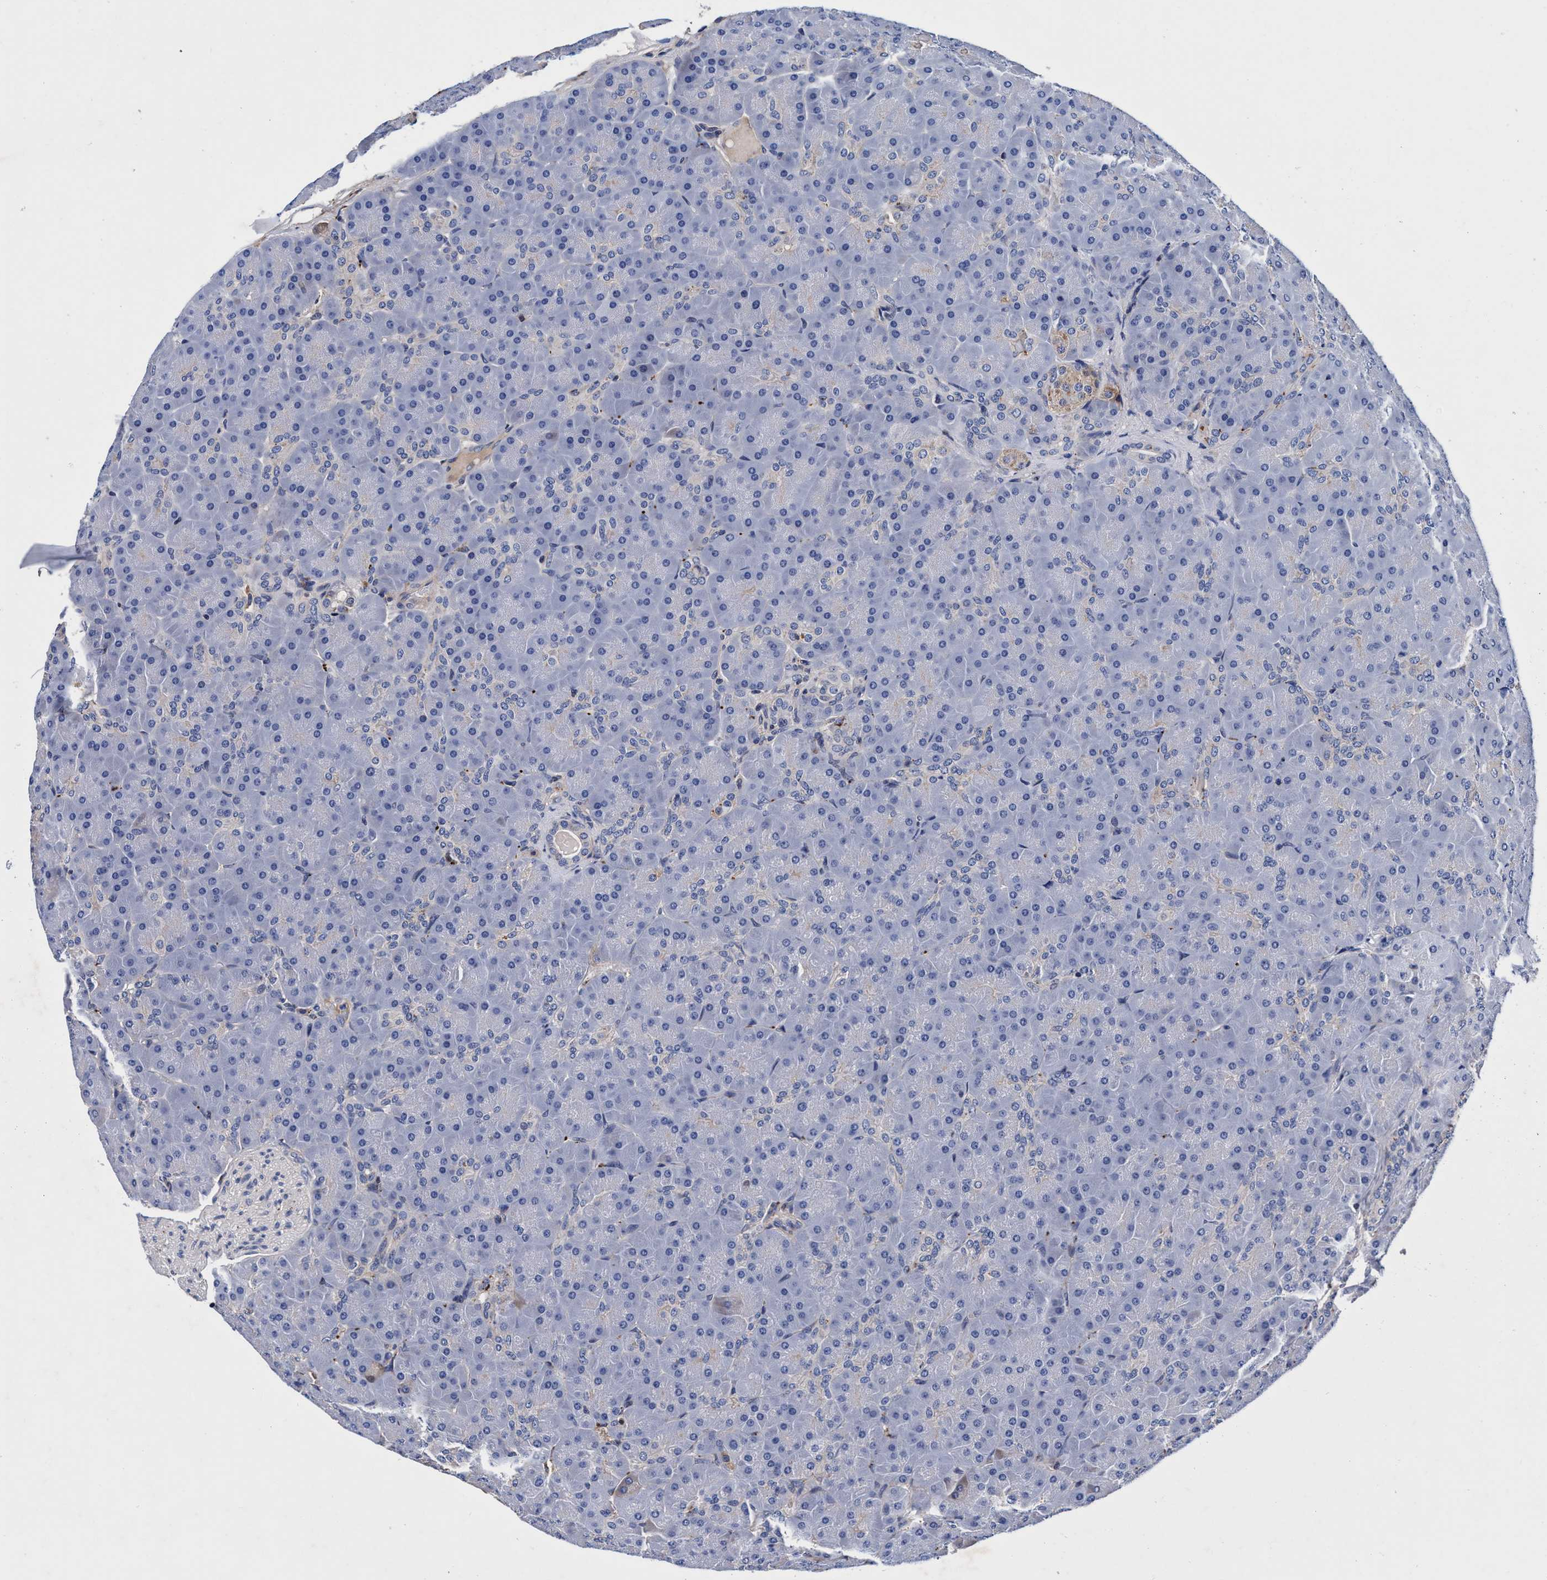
{"staining": {"intensity": "negative", "quantity": "none", "location": "none"}, "tissue": "pancreas", "cell_type": "Exocrine glandular cells", "image_type": "normal", "snomed": [{"axis": "morphology", "description": "Normal tissue, NOS"}, {"axis": "topography", "description": "Pancreas"}], "caption": "Immunohistochemistry of benign pancreas demonstrates no staining in exocrine glandular cells.", "gene": "RNF208", "patient": {"sex": "male", "age": 66}}